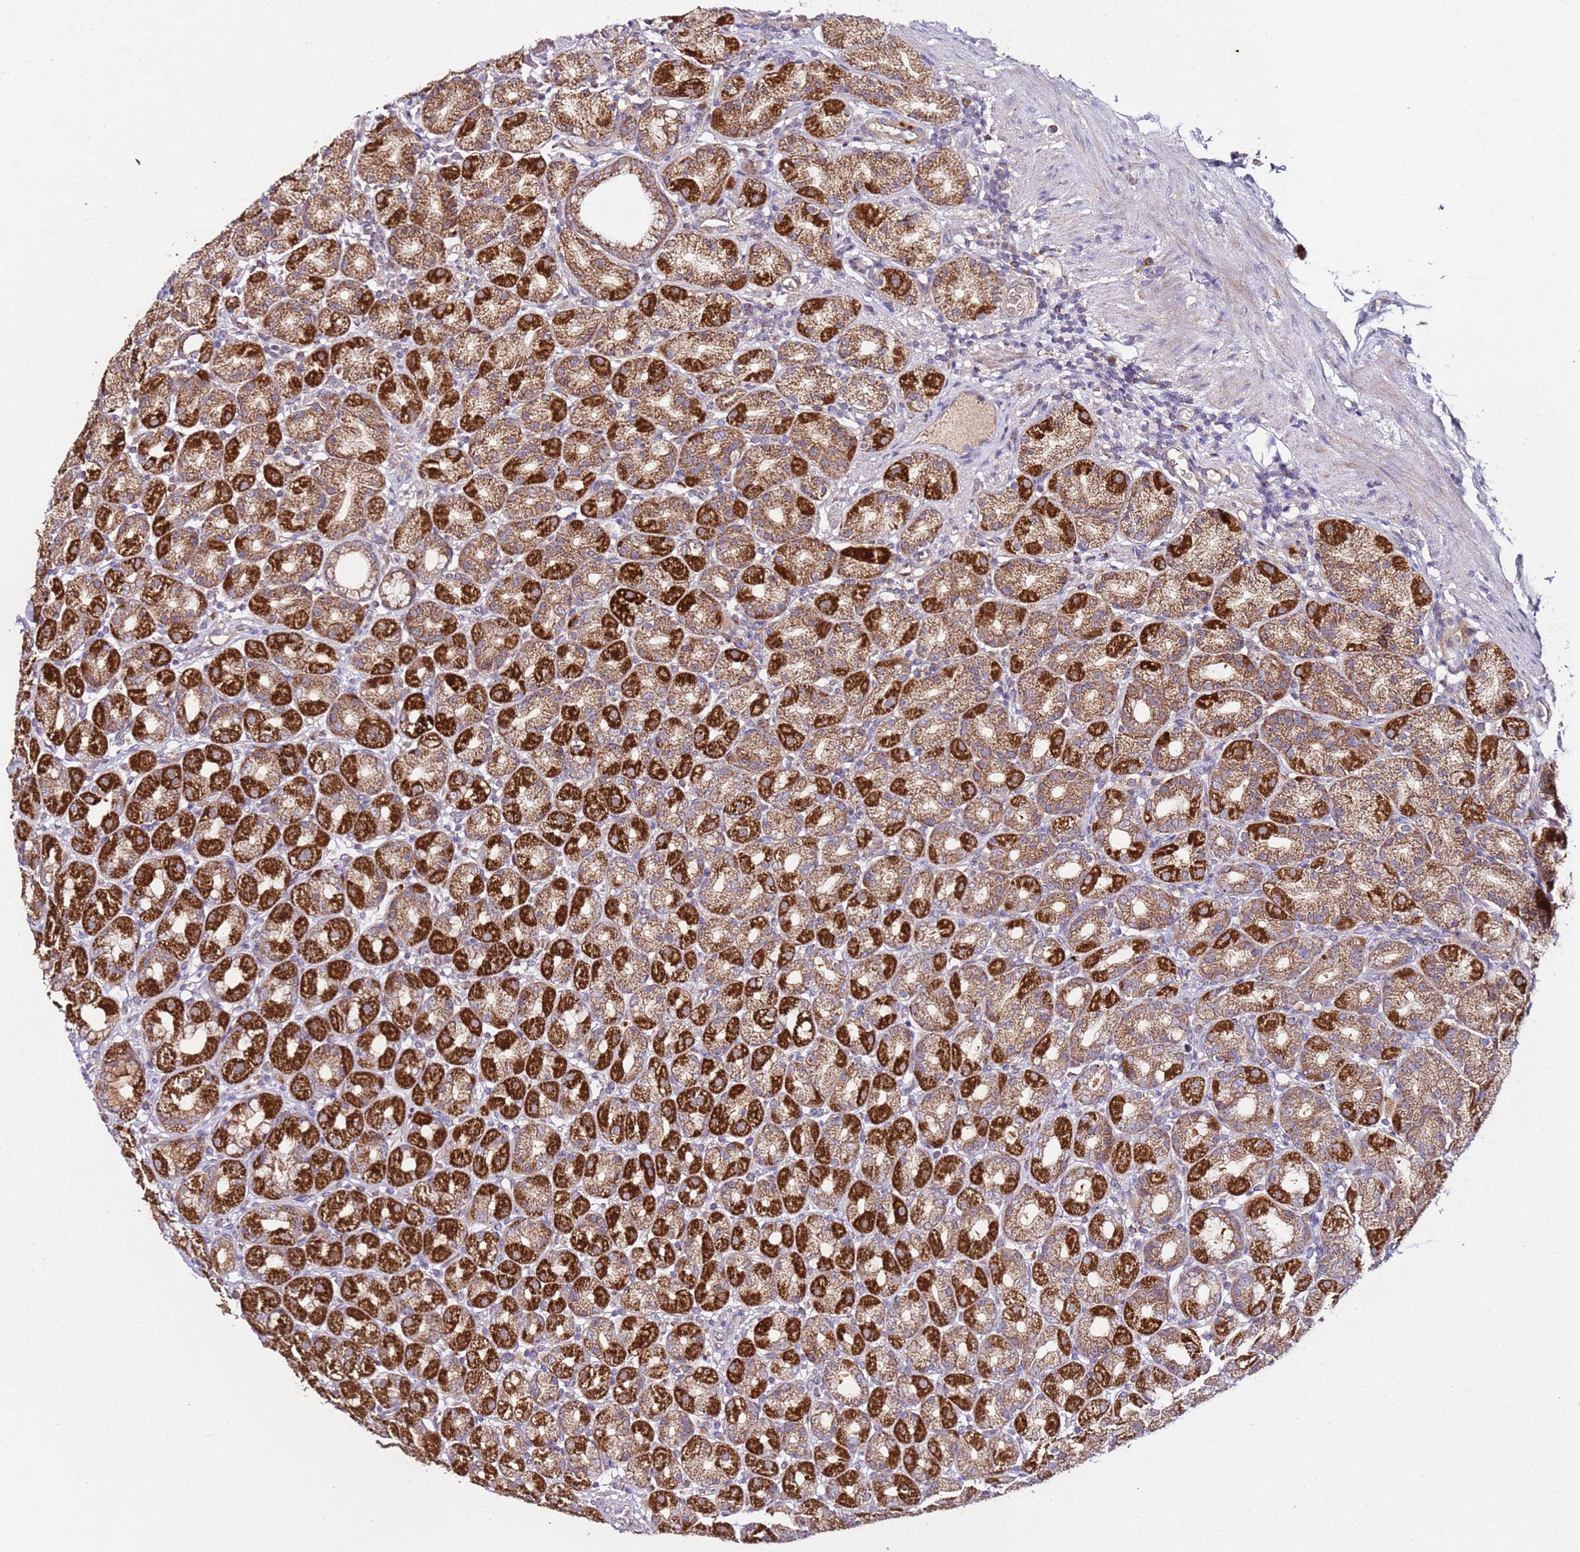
{"staining": {"intensity": "strong", "quantity": ">75%", "location": "cytoplasmic/membranous"}, "tissue": "stomach", "cell_type": "Glandular cells", "image_type": "normal", "snomed": [{"axis": "morphology", "description": "Normal tissue, NOS"}, {"axis": "topography", "description": "Stomach, upper"}], "caption": "IHC staining of benign stomach, which demonstrates high levels of strong cytoplasmic/membranous expression in approximately >75% of glandular cells indicating strong cytoplasmic/membranous protein staining. The staining was performed using DAB (3,3'-diaminobenzidine) (brown) for protein detection and nuclei were counterstained in hematoxylin (blue).", "gene": "KRTAP21", "patient": {"sex": "male", "age": 68}}